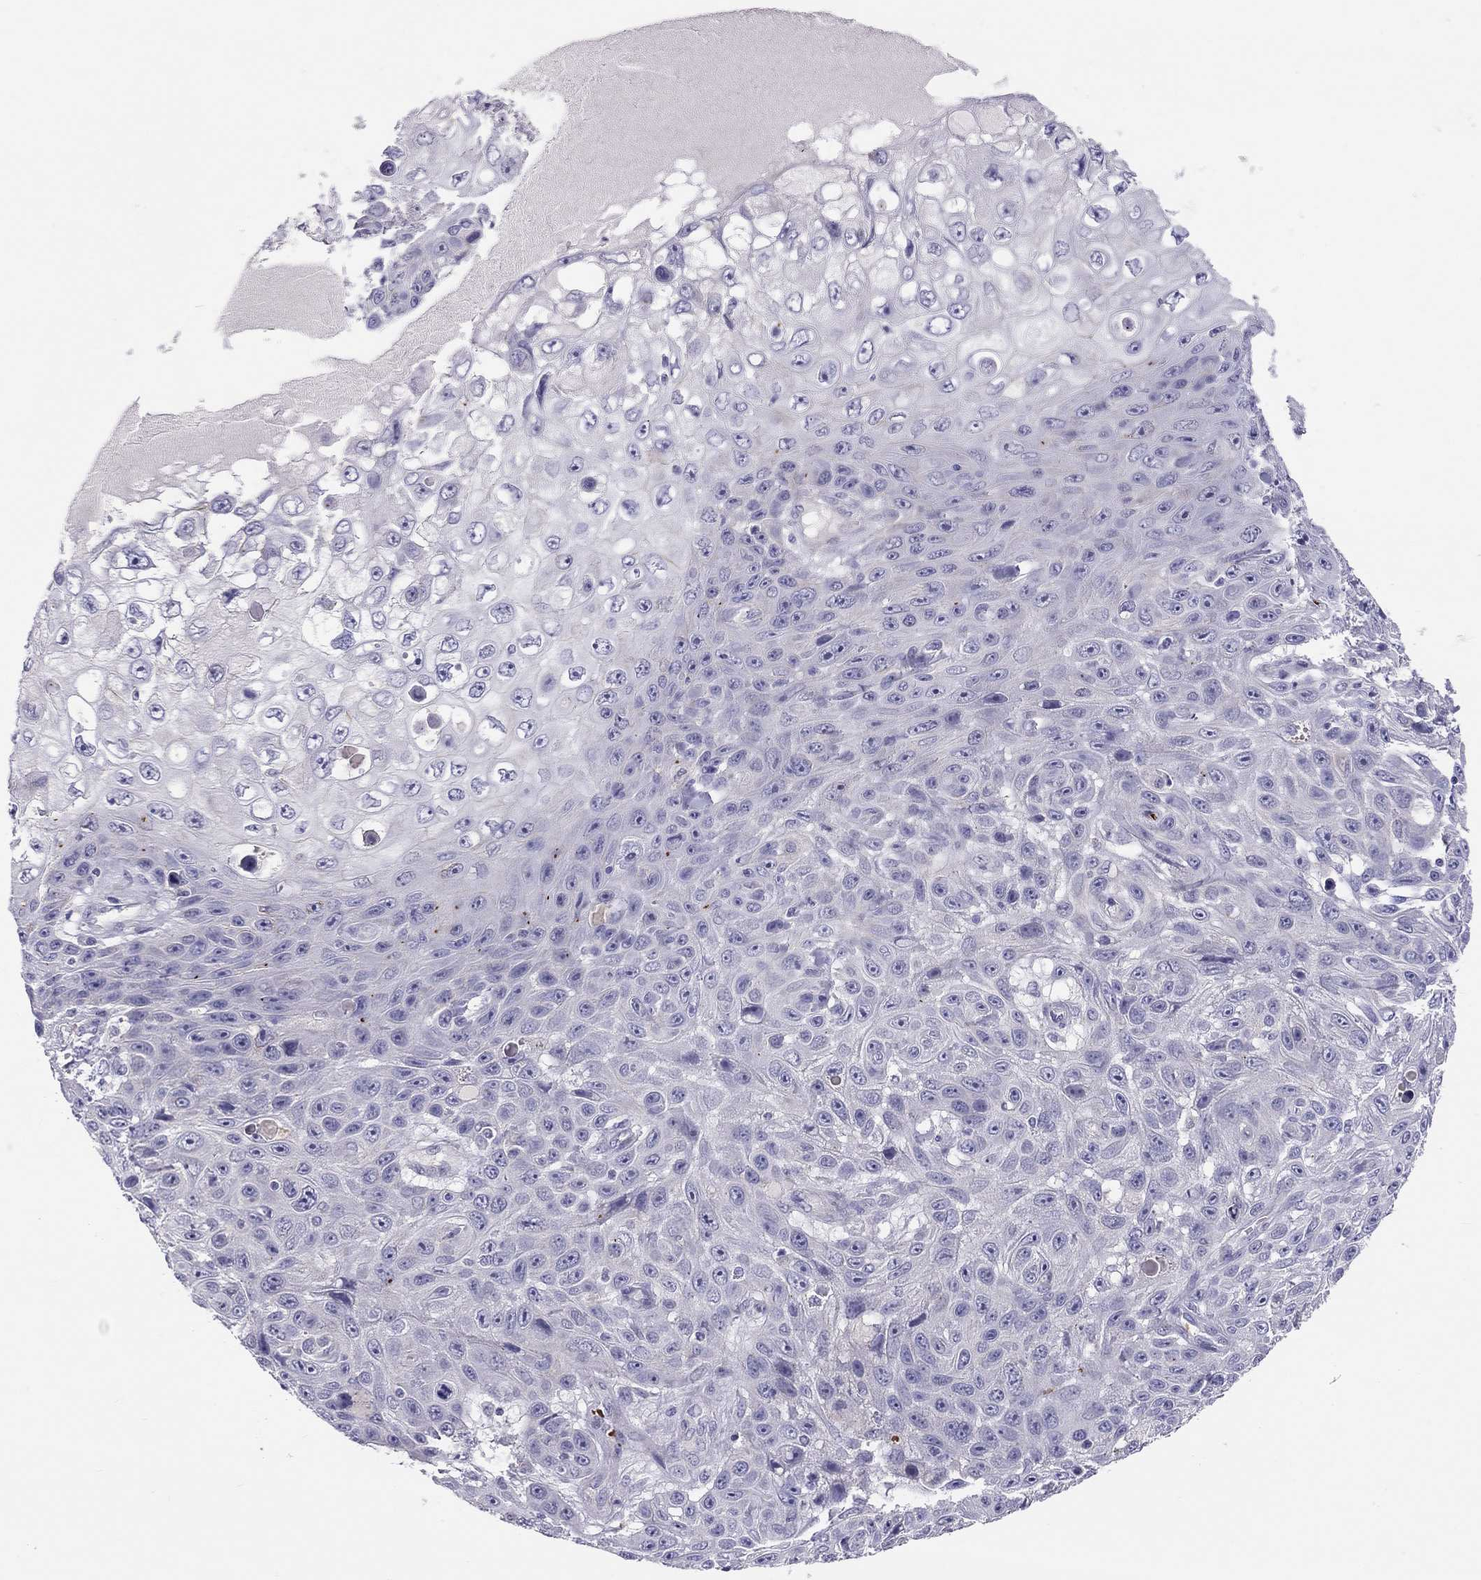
{"staining": {"intensity": "negative", "quantity": "none", "location": "none"}, "tissue": "skin cancer", "cell_type": "Tumor cells", "image_type": "cancer", "snomed": [{"axis": "morphology", "description": "Squamous cell carcinoma, NOS"}, {"axis": "topography", "description": "Skin"}], "caption": "Immunohistochemical staining of human skin cancer (squamous cell carcinoma) shows no significant positivity in tumor cells.", "gene": "FRMD1", "patient": {"sex": "male", "age": 82}}